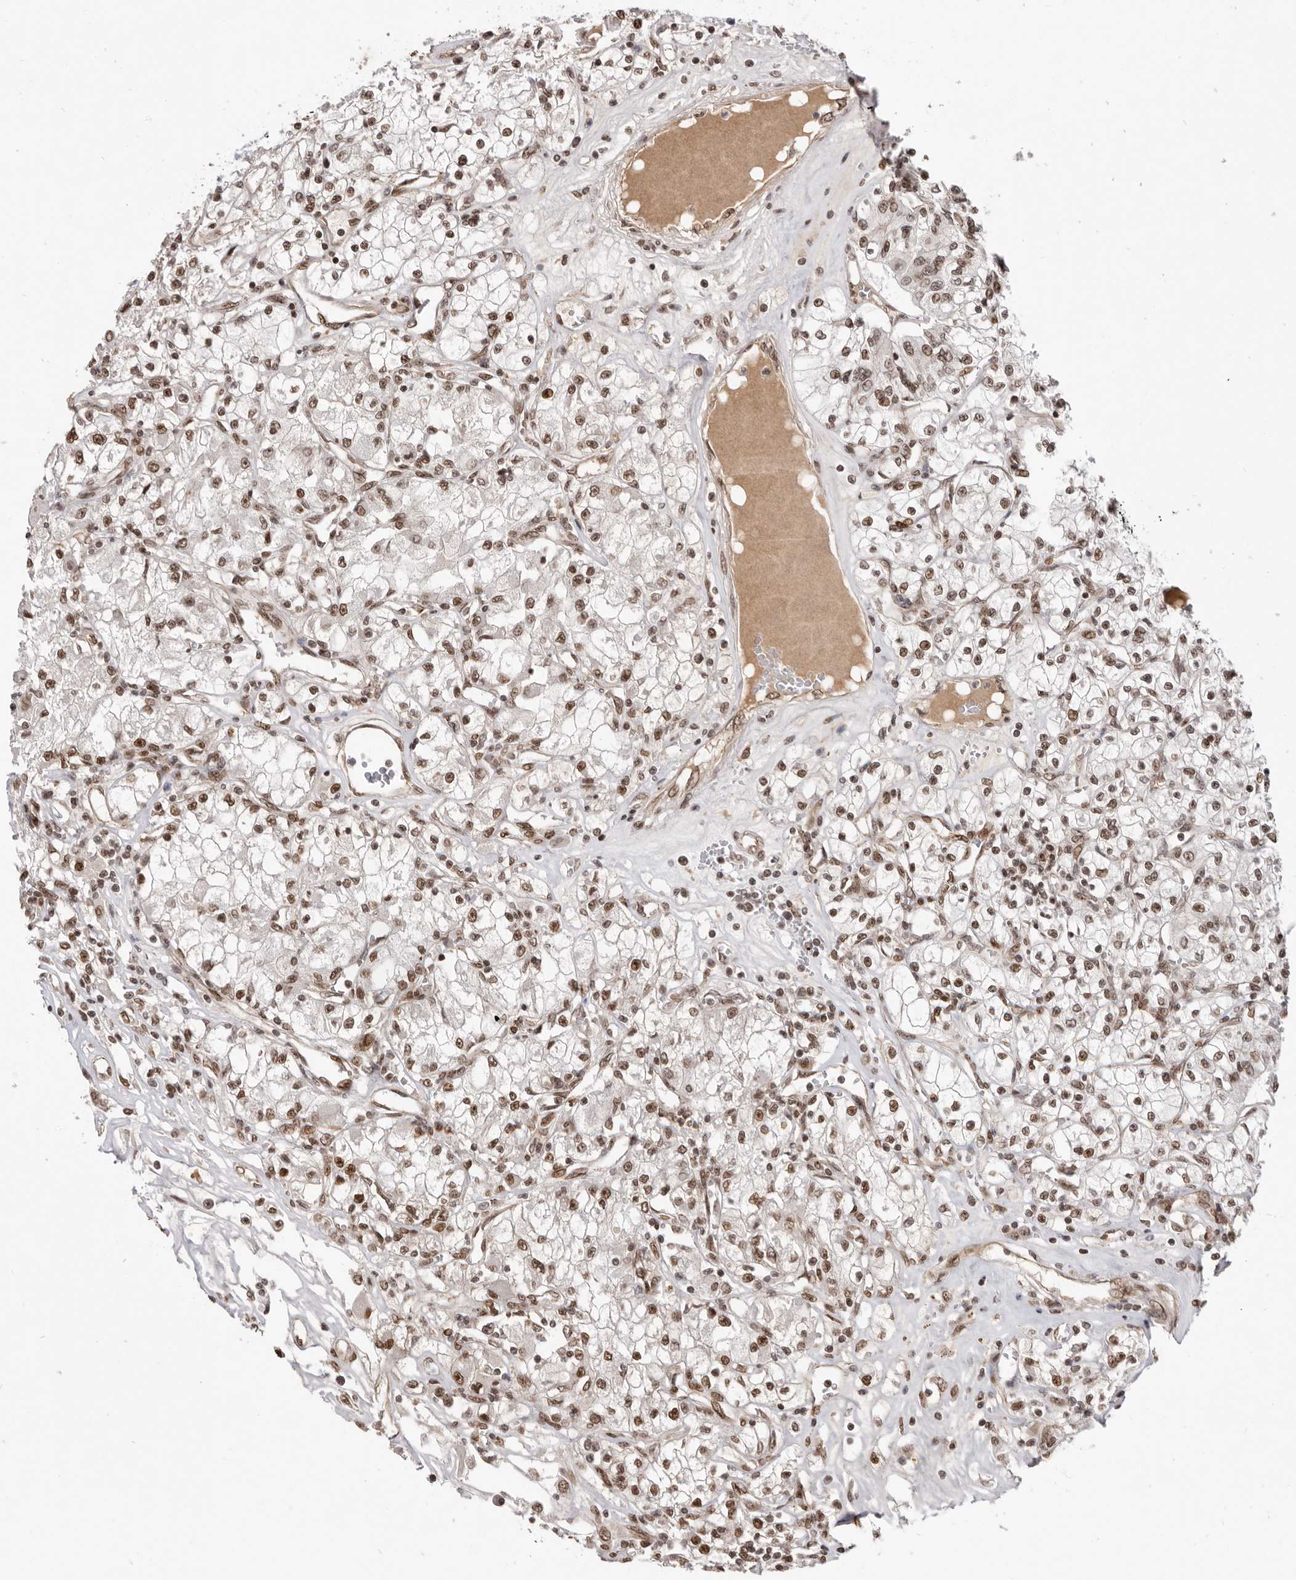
{"staining": {"intensity": "moderate", "quantity": ">75%", "location": "nuclear"}, "tissue": "renal cancer", "cell_type": "Tumor cells", "image_type": "cancer", "snomed": [{"axis": "morphology", "description": "Adenocarcinoma, NOS"}, {"axis": "topography", "description": "Kidney"}], "caption": "A brown stain labels moderate nuclear staining of a protein in renal cancer tumor cells. Immunohistochemistry stains the protein in brown and the nuclei are stained blue.", "gene": "CHTOP", "patient": {"sex": "female", "age": 59}}